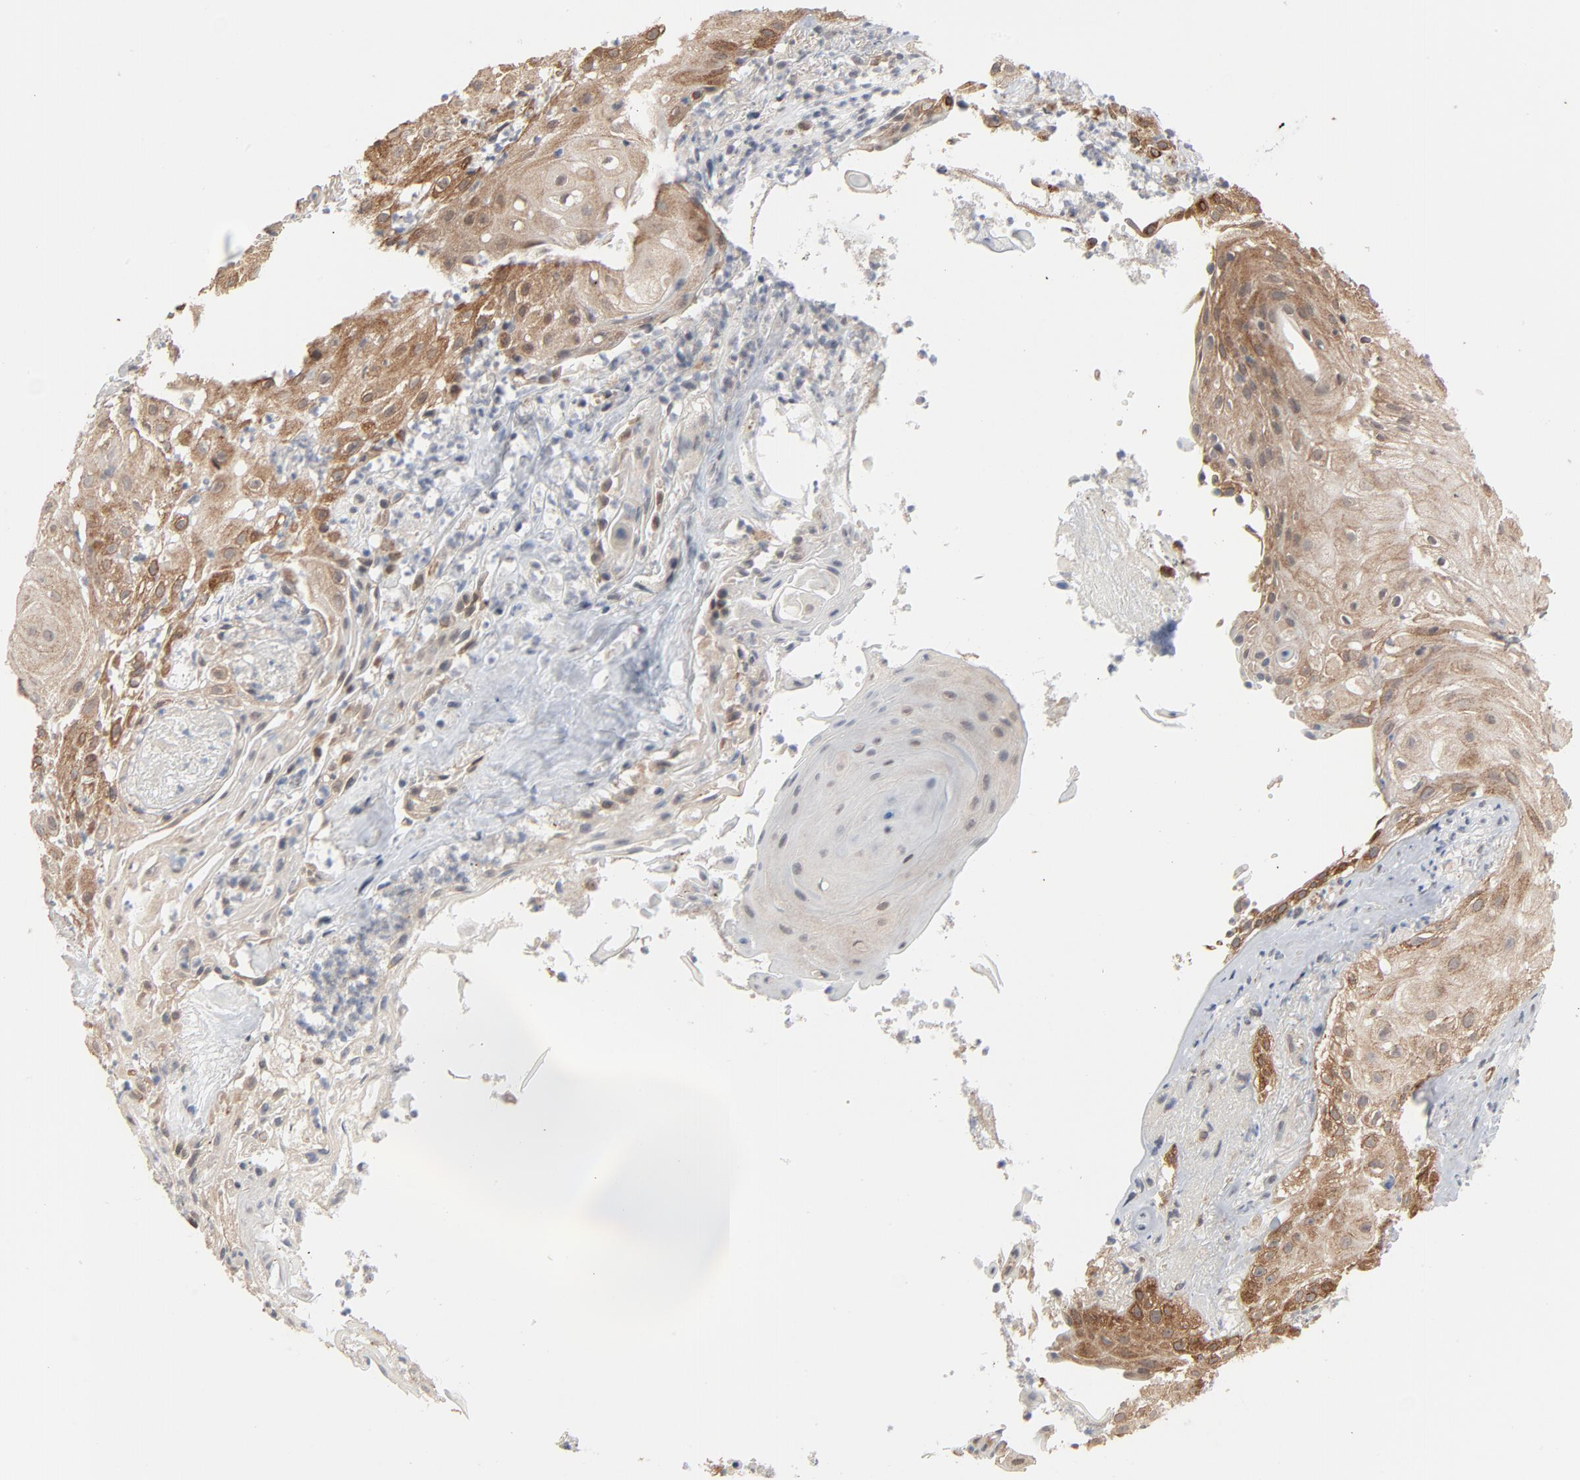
{"staining": {"intensity": "moderate", "quantity": ">75%", "location": "cytoplasmic/membranous"}, "tissue": "skin cancer", "cell_type": "Tumor cells", "image_type": "cancer", "snomed": [{"axis": "morphology", "description": "Squamous cell carcinoma, NOS"}, {"axis": "topography", "description": "Skin"}], "caption": "Protein staining exhibits moderate cytoplasmic/membranous staining in approximately >75% of tumor cells in skin cancer. (DAB = brown stain, brightfield microscopy at high magnification).", "gene": "ITPR3", "patient": {"sex": "male", "age": 65}}